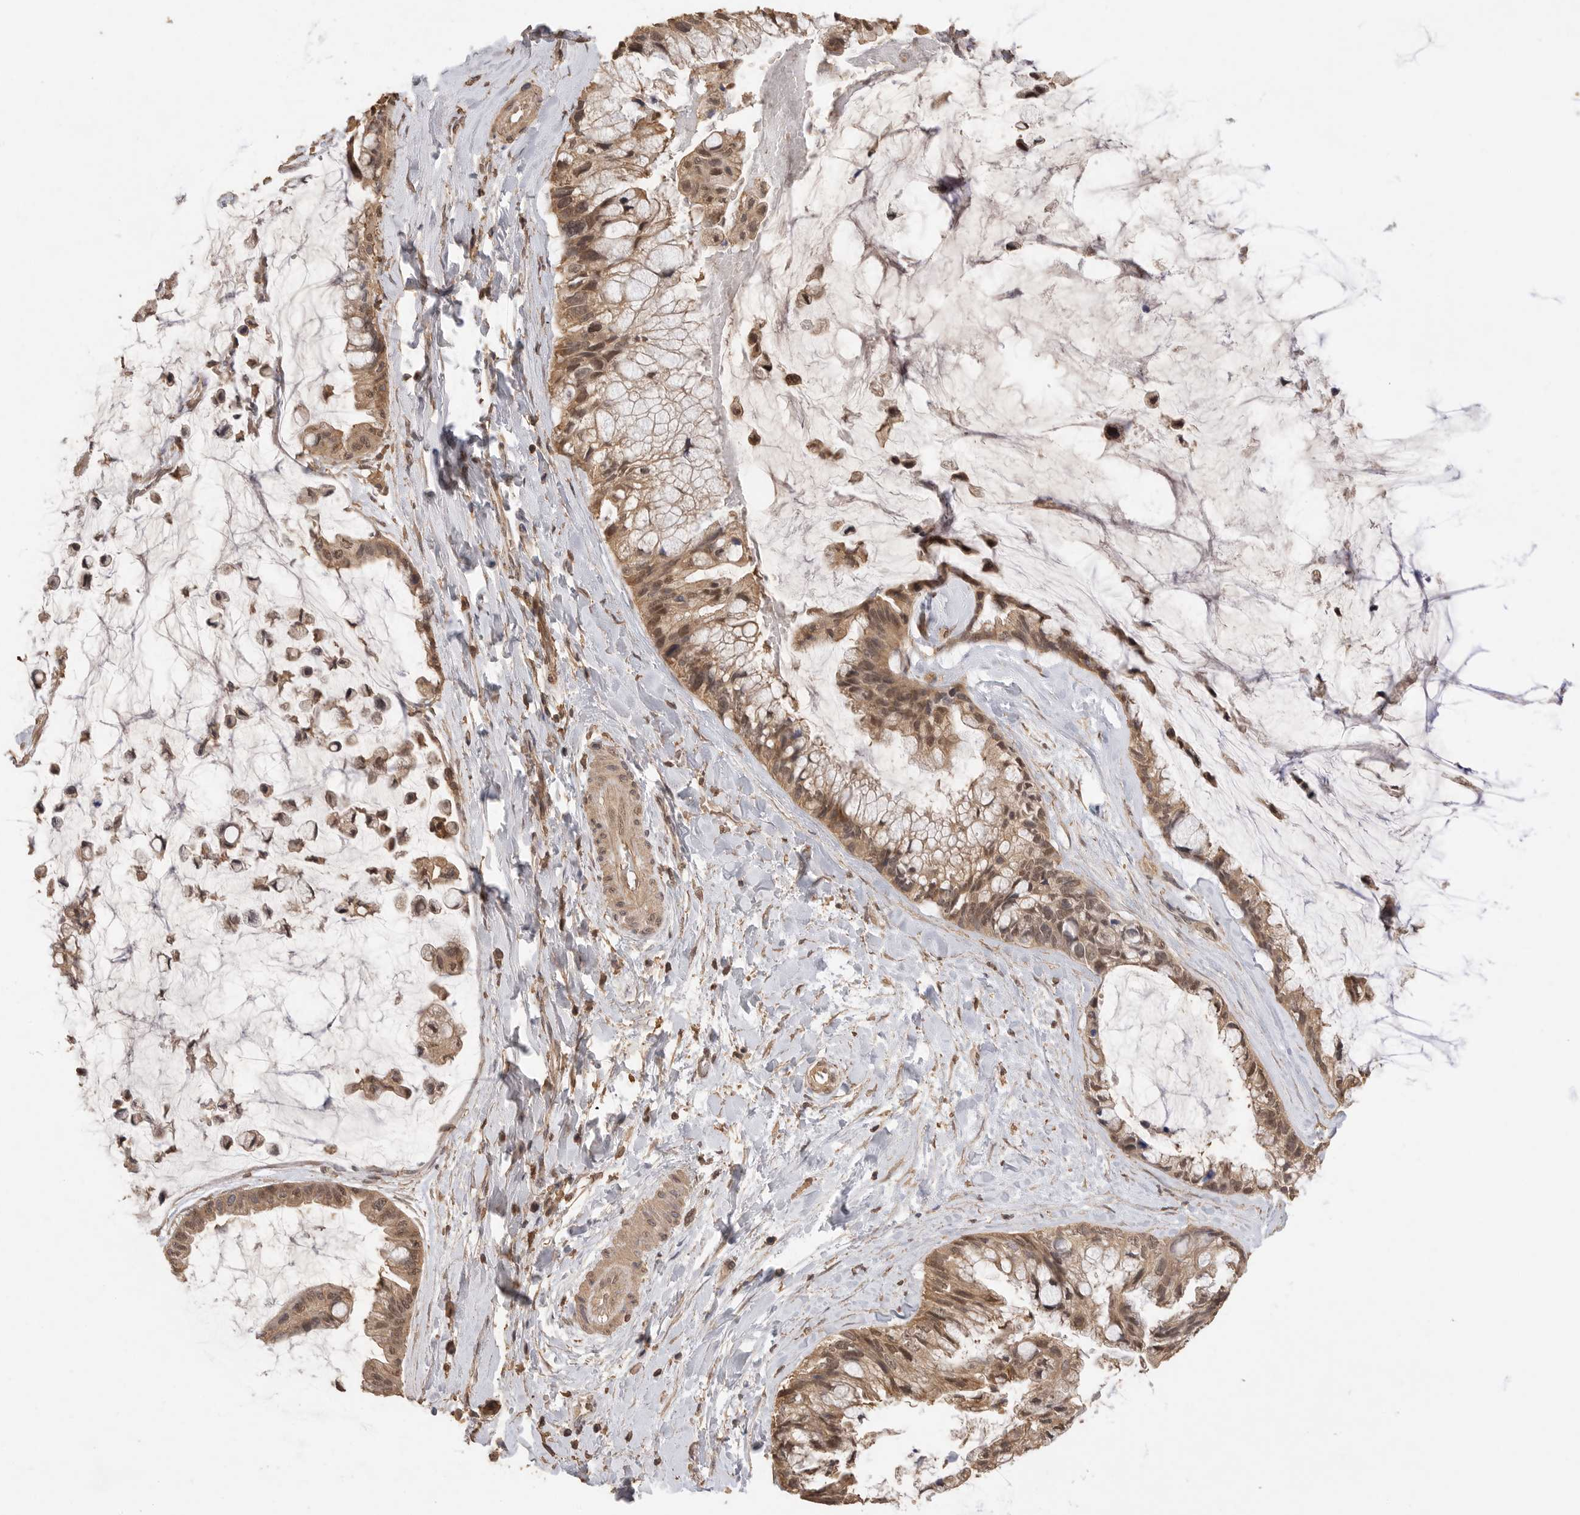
{"staining": {"intensity": "moderate", "quantity": ">75%", "location": "cytoplasmic/membranous,nuclear"}, "tissue": "ovarian cancer", "cell_type": "Tumor cells", "image_type": "cancer", "snomed": [{"axis": "morphology", "description": "Cystadenocarcinoma, mucinous, NOS"}, {"axis": "topography", "description": "Ovary"}], "caption": "Protein expression analysis of human ovarian cancer reveals moderate cytoplasmic/membranous and nuclear positivity in approximately >75% of tumor cells. The protein of interest is shown in brown color, while the nuclei are stained blue.", "gene": "MAP2K1", "patient": {"sex": "female", "age": 39}}